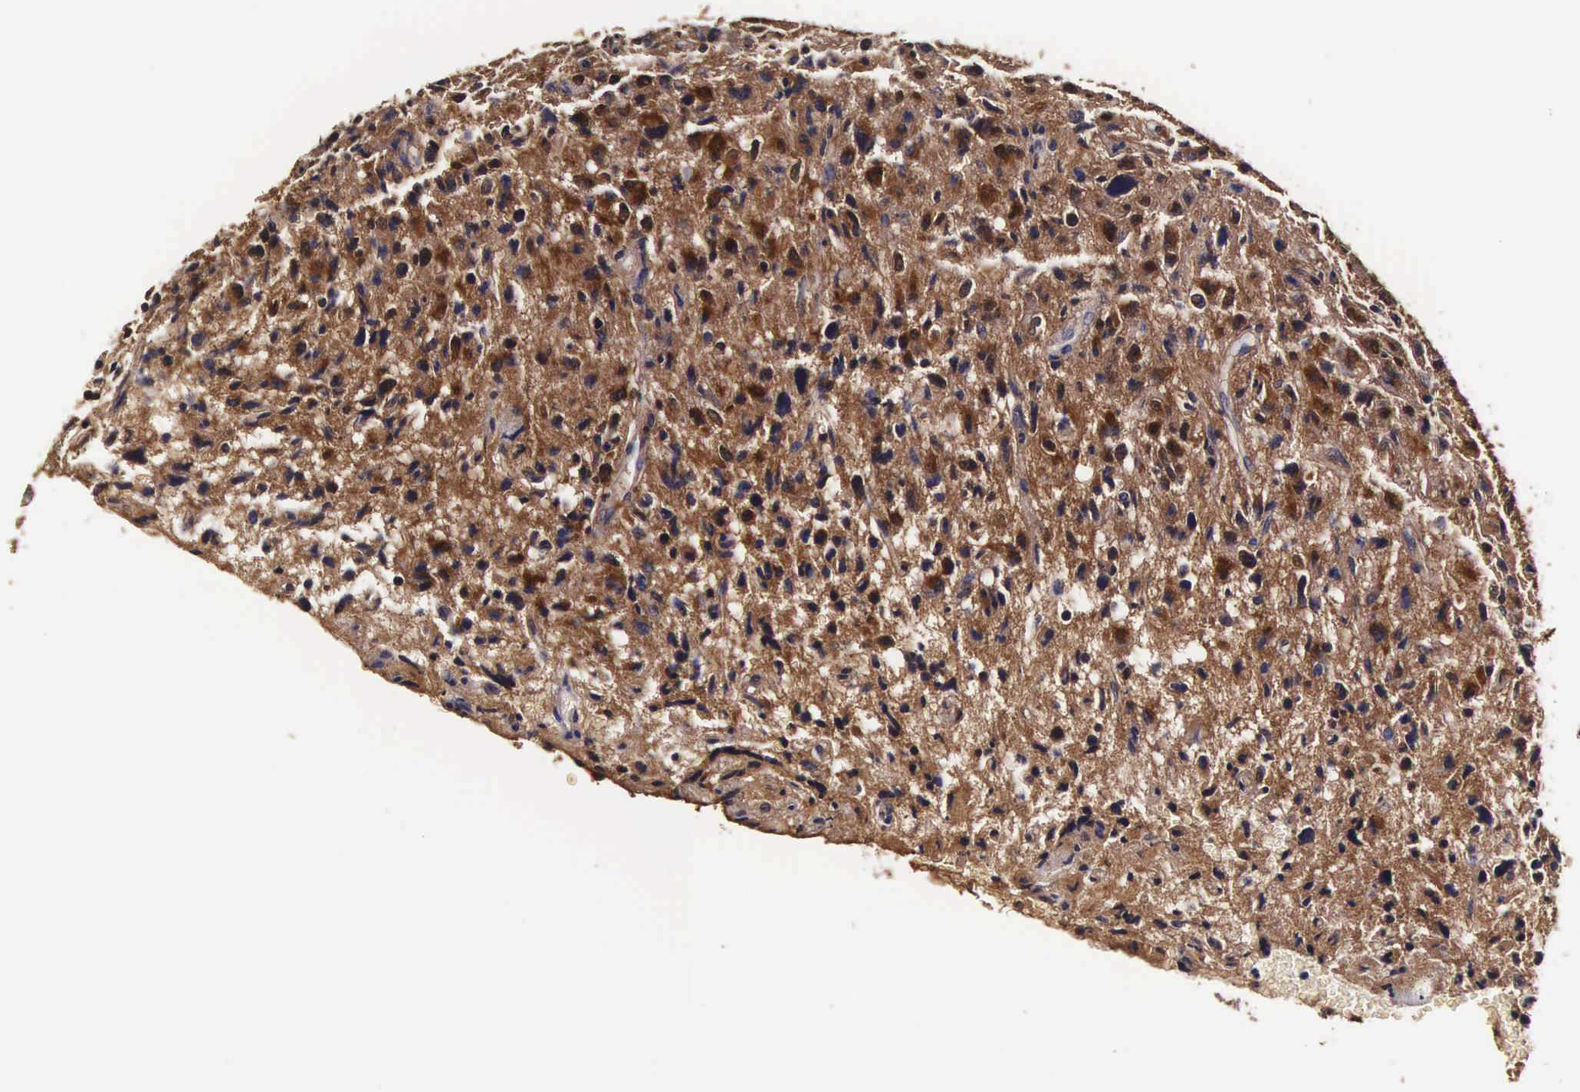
{"staining": {"intensity": "strong", "quantity": ">75%", "location": "cytoplasmic/membranous,nuclear"}, "tissue": "glioma", "cell_type": "Tumor cells", "image_type": "cancer", "snomed": [{"axis": "morphology", "description": "Glioma, malignant, High grade"}, {"axis": "topography", "description": "Brain"}], "caption": "The photomicrograph reveals immunohistochemical staining of glioma. There is strong cytoplasmic/membranous and nuclear expression is seen in about >75% of tumor cells. The staining was performed using DAB (3,3'-diaminobenzidine), with brown indicating positive protein expression. Nuclei are stained blue with hematoxylin.", "gene": "TECPR2", "patient": {"sex": "female", "age": 60}}